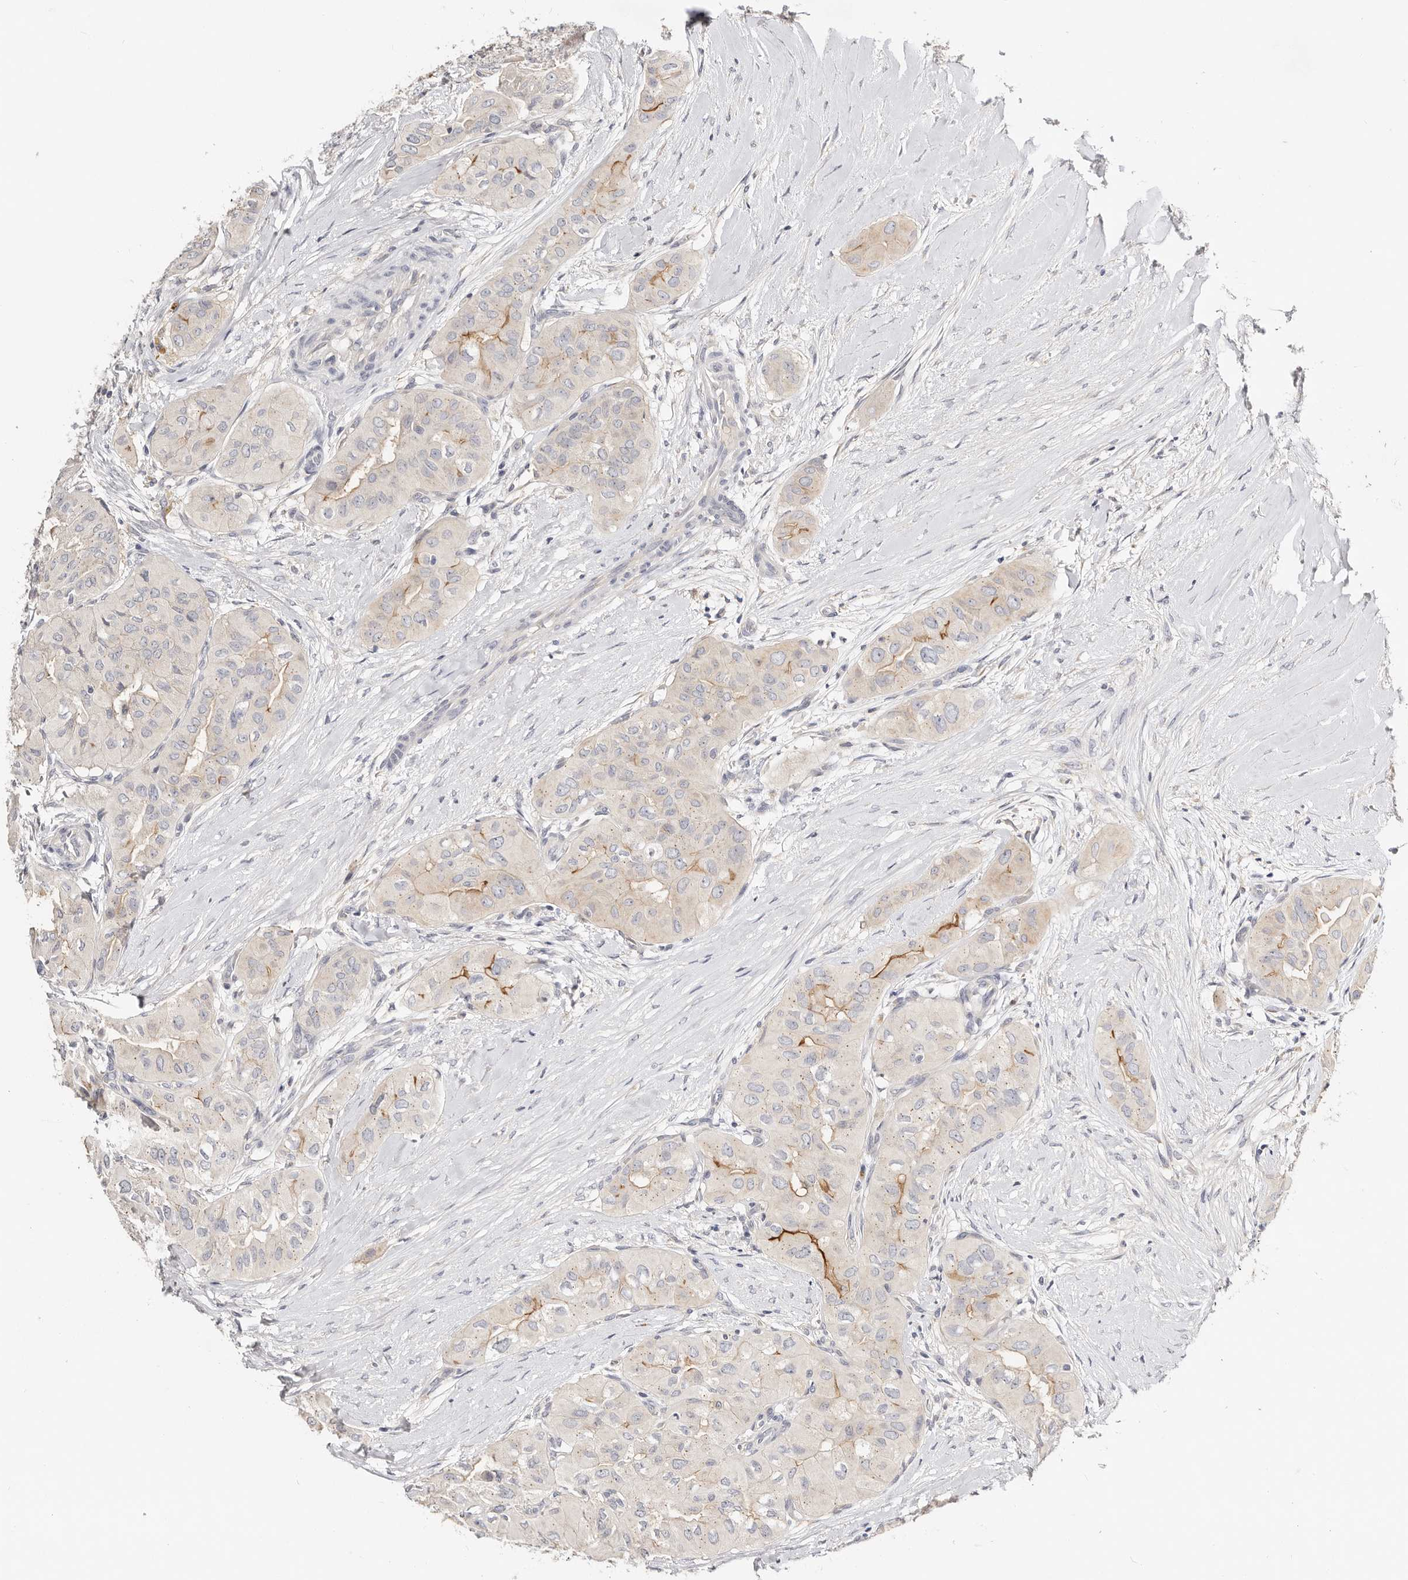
{"staining": {"intensity": "weak", "quantity": "<25%", "location": "cytoplasmic/membranous"}, "tissue": "thyroid cancer", "cell_type": "Tumor cells", "image_type": "cancer", "snomed": [{"axis": "morphology", "description": "Papillary adenocarcinoma, NOS"}, {"axis": "topography", "description": "Thyroid gland"}], "caption": "Tumor cells are negative for protein expression in human thyroid cancer (papillary adenocarcinoma).", "gene": "DNASE1", "patient": {"sex": "female", "age": 59}}